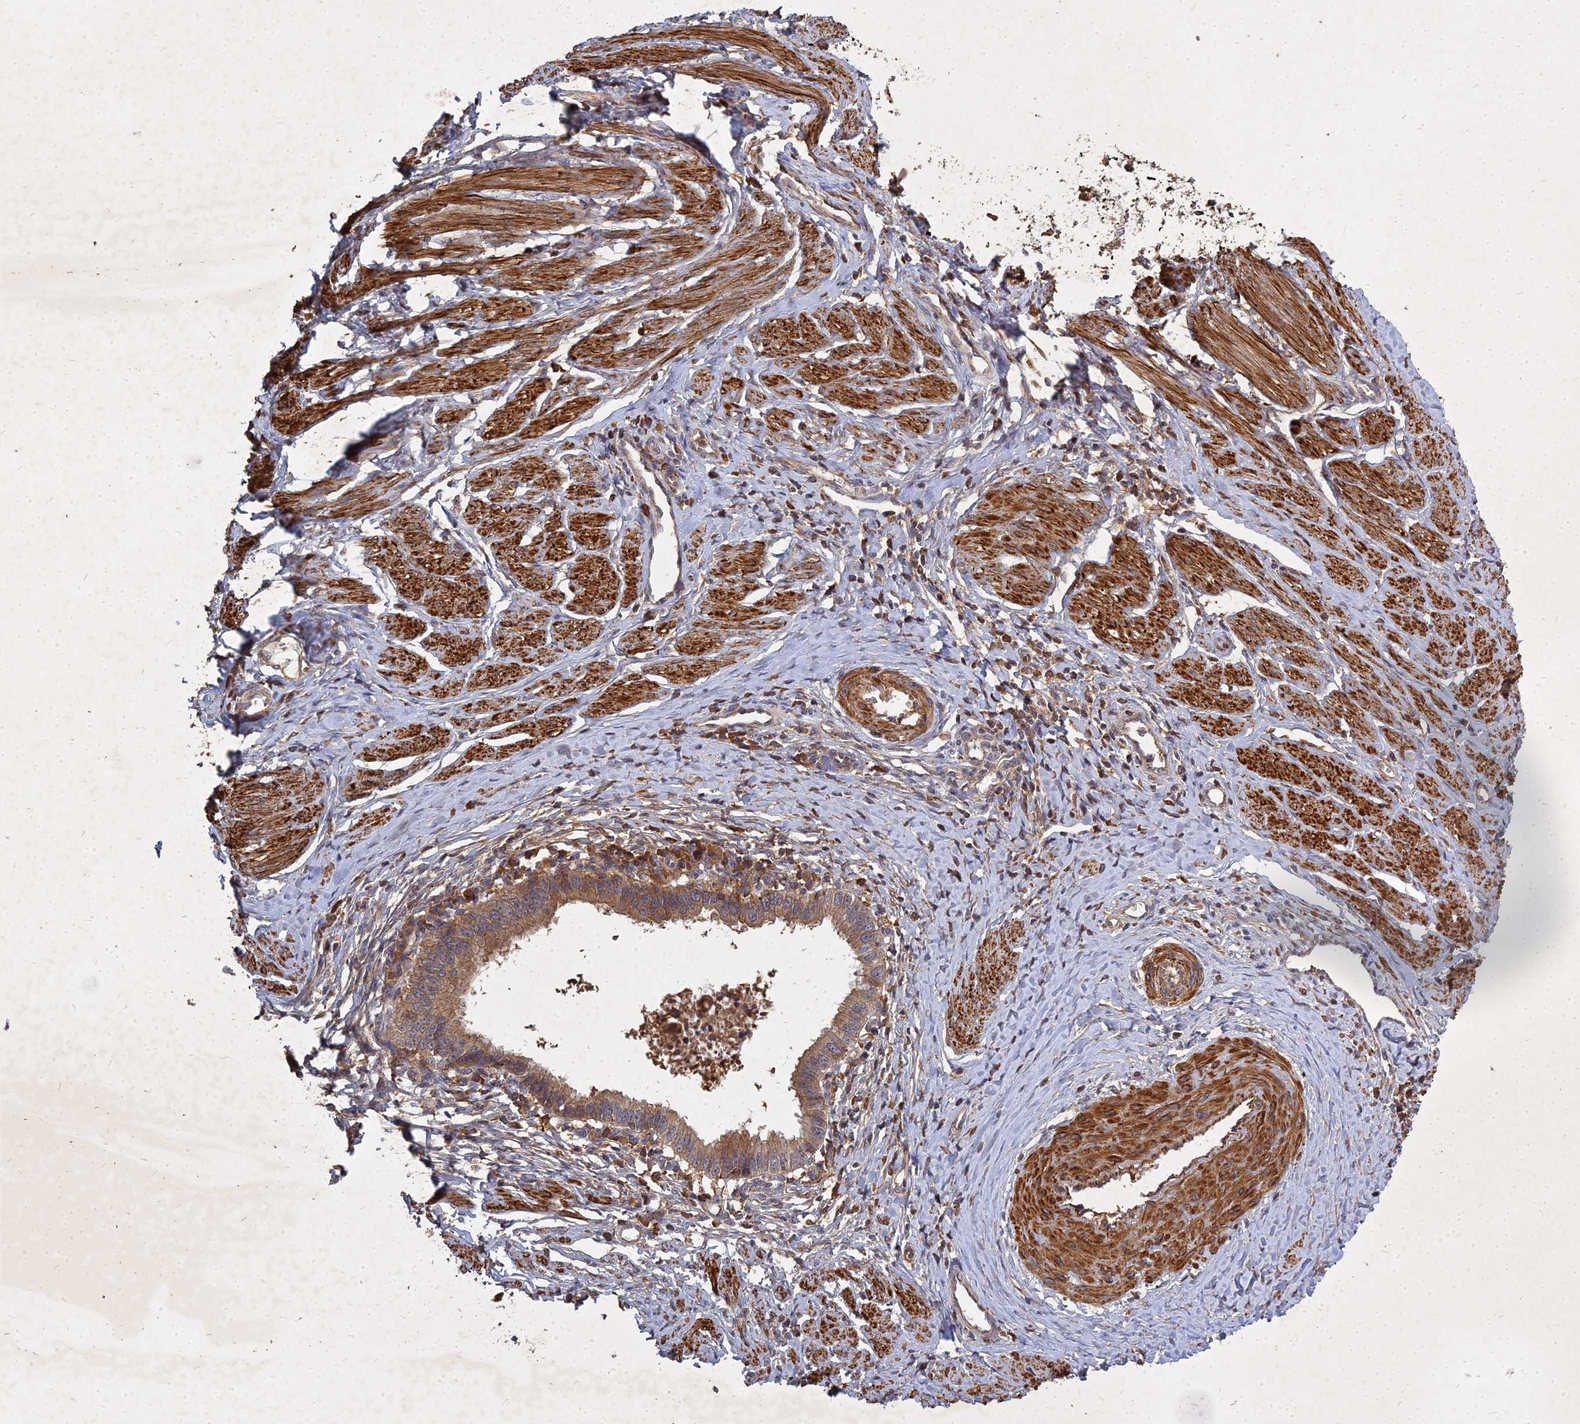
{"staining": {"intensity": "moderate", "quantity": ">75%", "location": "cytoplasmic/membranous"}, "tissue": "cervical cancer", "cell_type": "Tumor cells", "image_type": "cancer", "snomed": [{"axis": "morphology", "description": "Adenocarcinoma, NOS"}, {"axis": "topography", "description": "Cervix"}], "caption": "Adenocarcinoma (cervical) tissue demonstrates moderate cytoplasmic/membranous expression in approximately >75% of tumor cells, visualized by immunohistochemistry.", "gene": "UBE2W", "patient": {"sex": "female", "age": 36}}